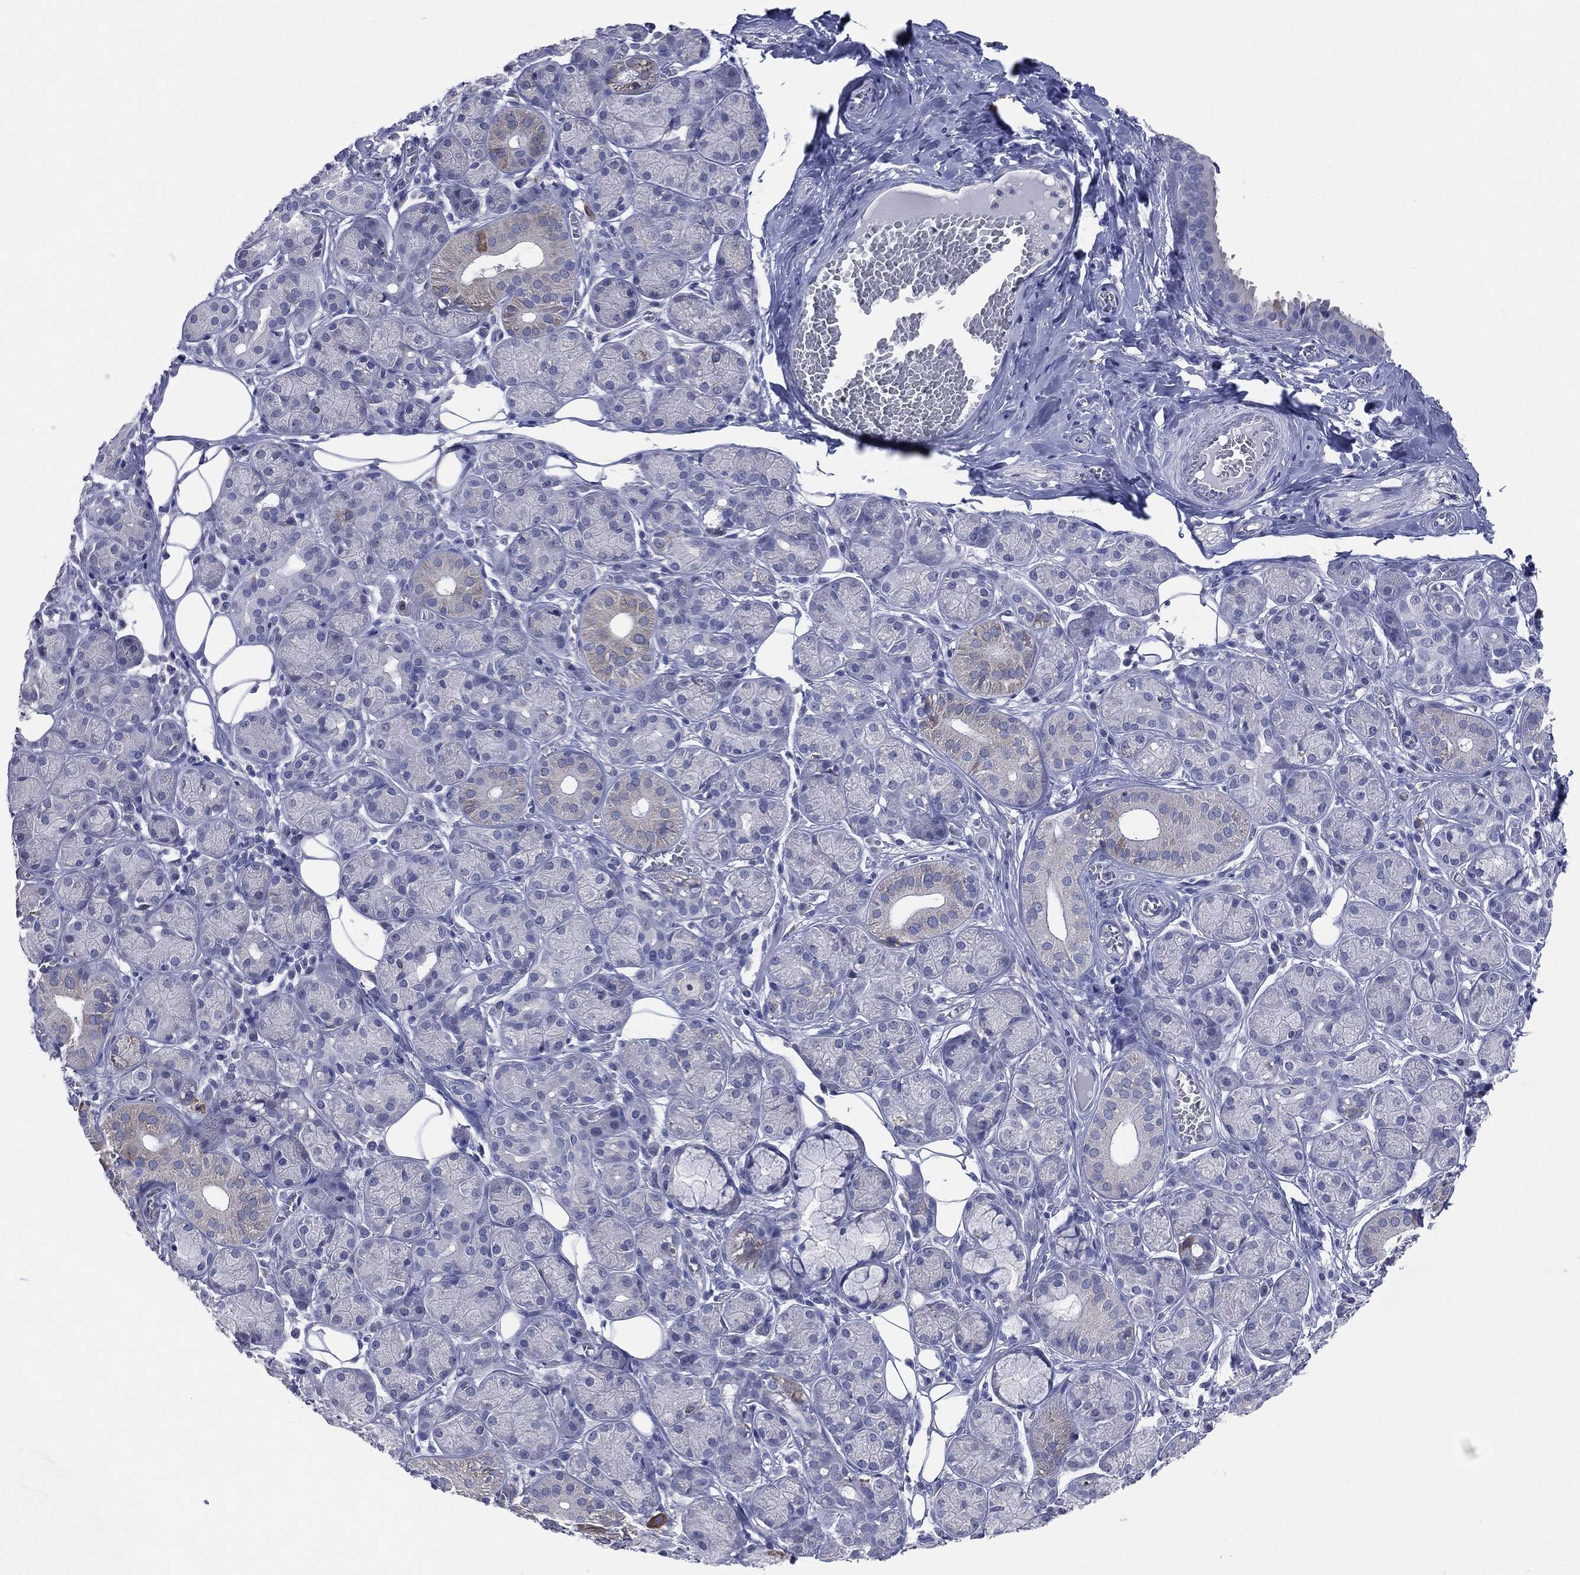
{"staining": {"intensity": "negative", "quantity": "none", "location": "none"}, "tissue": "salivary gland", "cell_type": "Glandular cells", "image_type": "normal", "snomed": [{"axis": "morphology", "description": "Normal tissue, NOS"}, {"axis": "topography", "description": "Salivary gland"}], "caption": "The immunohistochemistry (IHC) image has no significant positivity in glandular cells of salivary gland.", "gene": "AKAP3", "patient": {"sex": "male", "age": 71}}